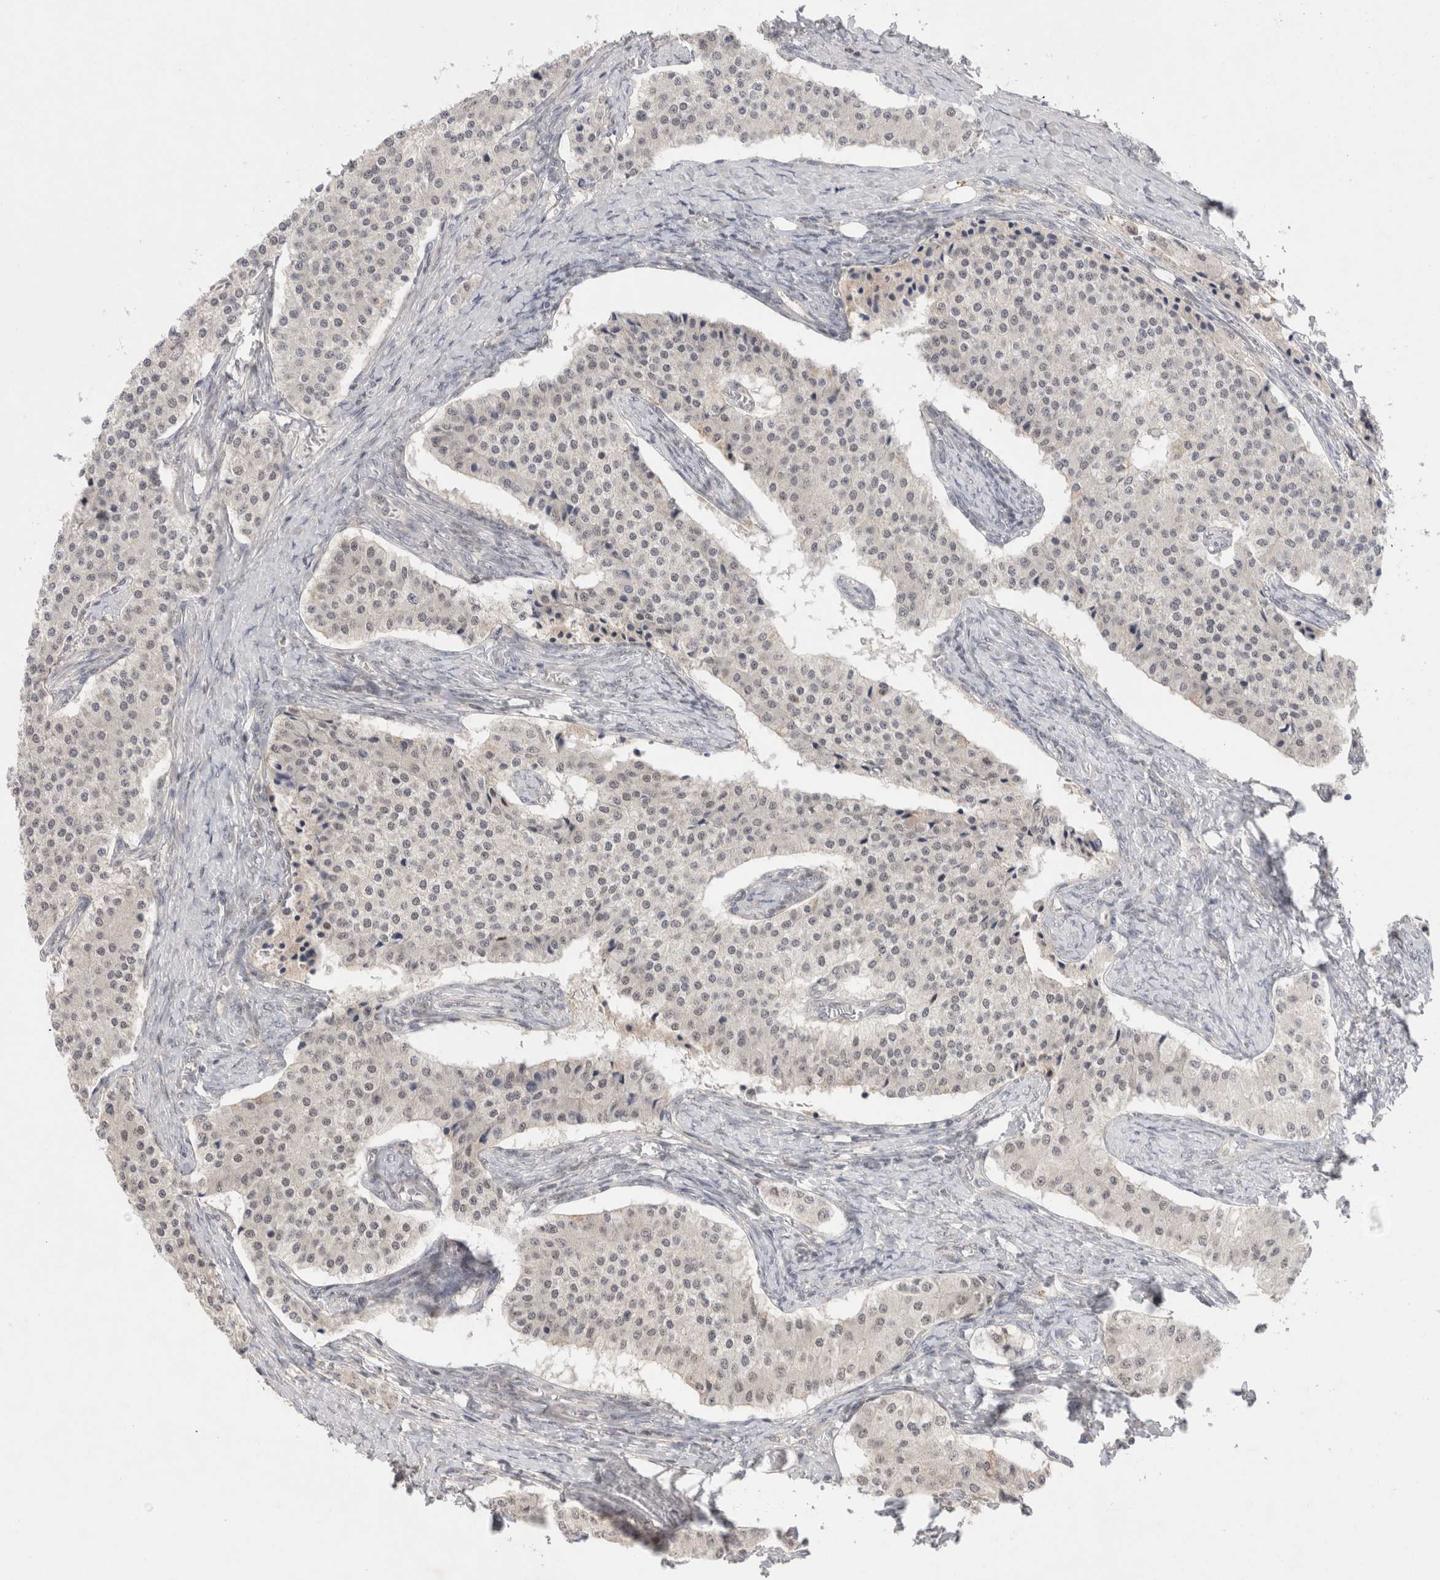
{"staining": {"intensity": "weak", "quantity": "<25%", "location": "cytoplasmic/membranous"}, "tissue": "carcinoid", "cell_type": "Tumor cells", "image_type": "cancer", "snomed": [{"axis": "morphology", "description": "Carcinoid, malignant, NOS"}, {"axis": "topography", "description": "Colon"}], "caption": "Protein analysis of carcinoid (malignant) reveals no significant expression in tumor cells. (DAB IHC with hematoxylin counter stain).", "gene": "SYDE2", "patient": {"sex": "female", "age": 52}}